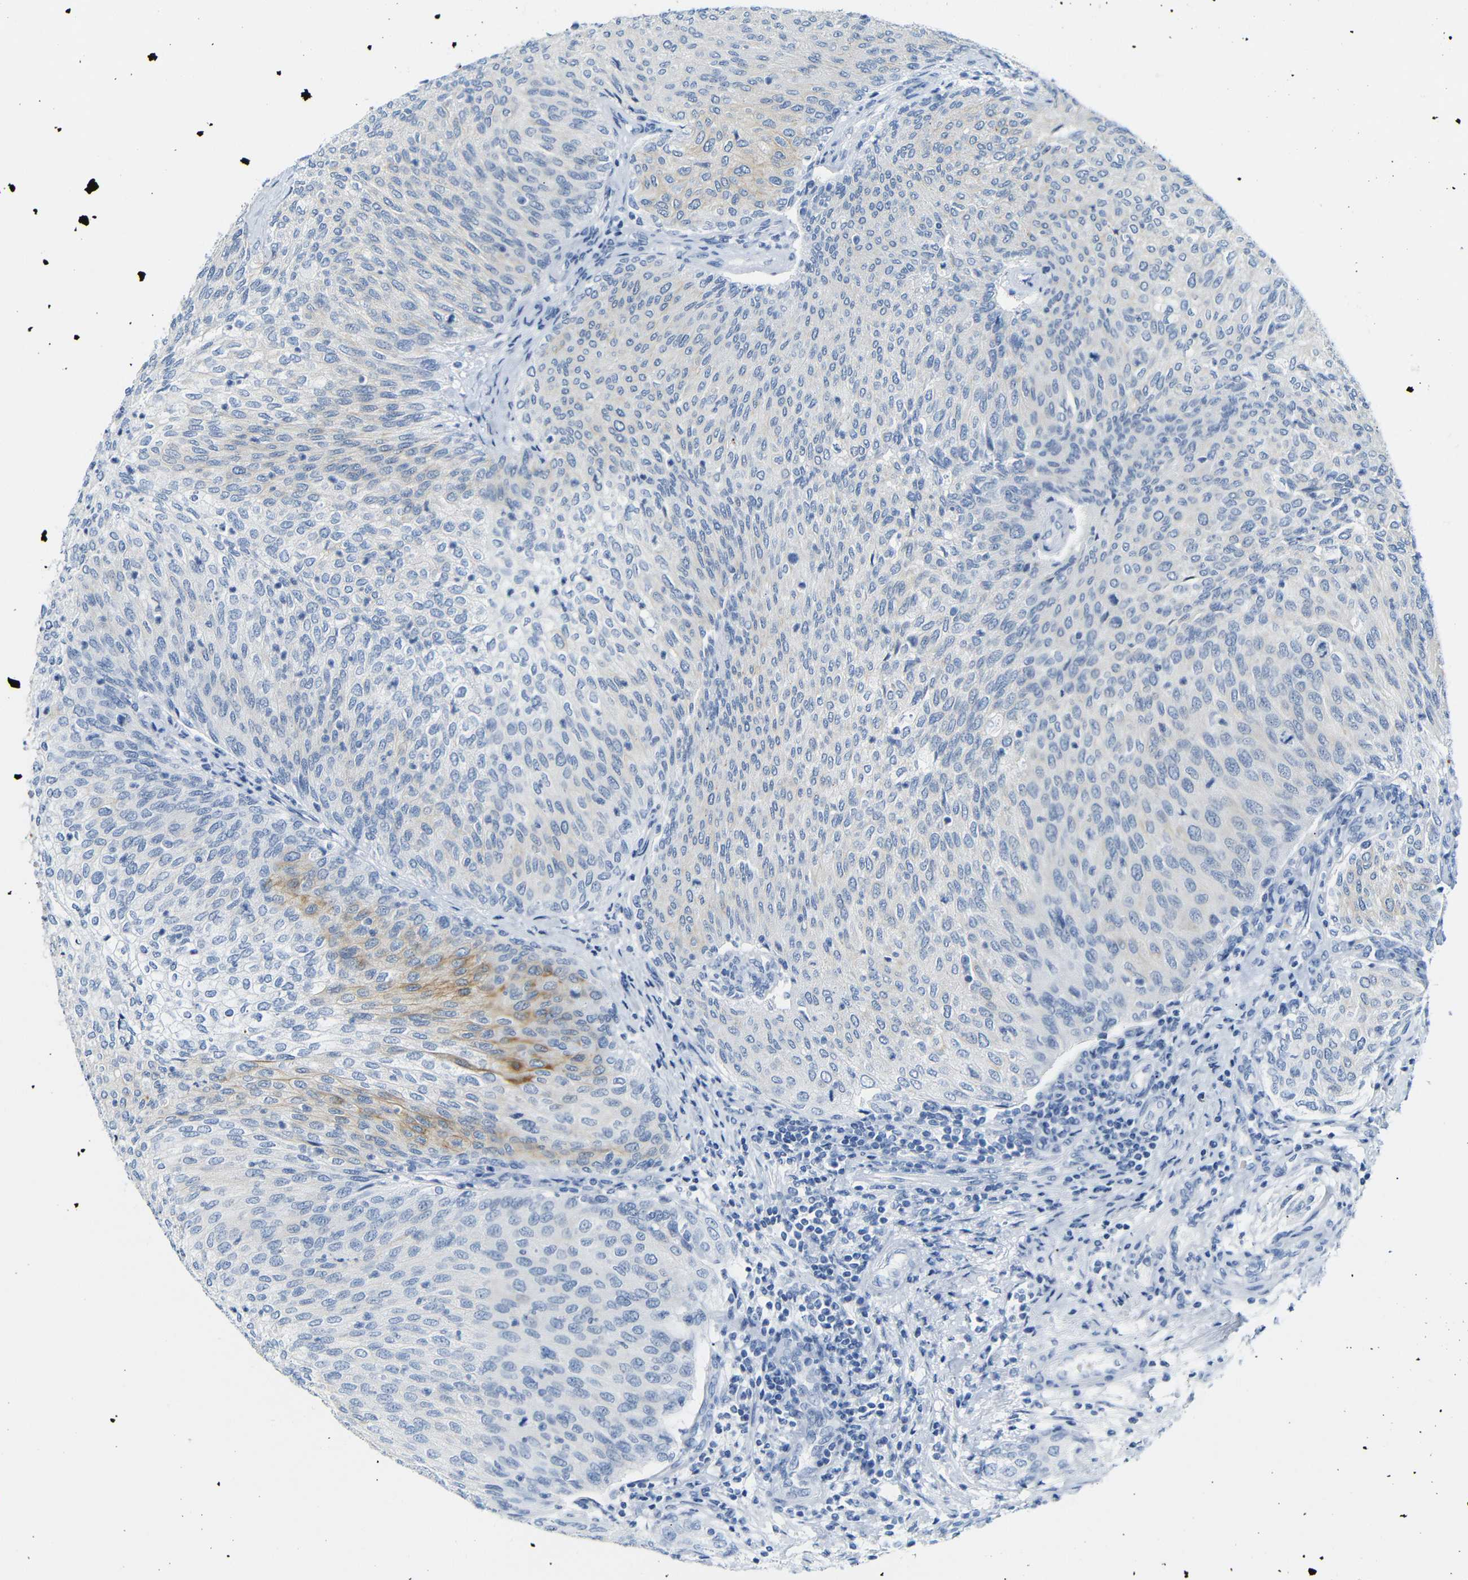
{"staining": {"intensity": "moderate", "quantity": "<25%", "location": "cytoplasmic/membranous"}, "tissue": "urothelial cancer", "cell_type": "Tumor cells", "image_type": "cancer", "snomed": [{"axis": "morphology", "description": "Urothelial carcinoma, Low grade"}, {"axis": "topography", "description": "Urinary bladder"}], "caption": "Immunohistochemistry (IHC) of human urothelial cancer exhibits low levels of moderate cytoplasmic/membranous expression in approximately <25% of tumor cells.", "gene": "DYNAP", "patient": {"sex": "female", "age": 79}}